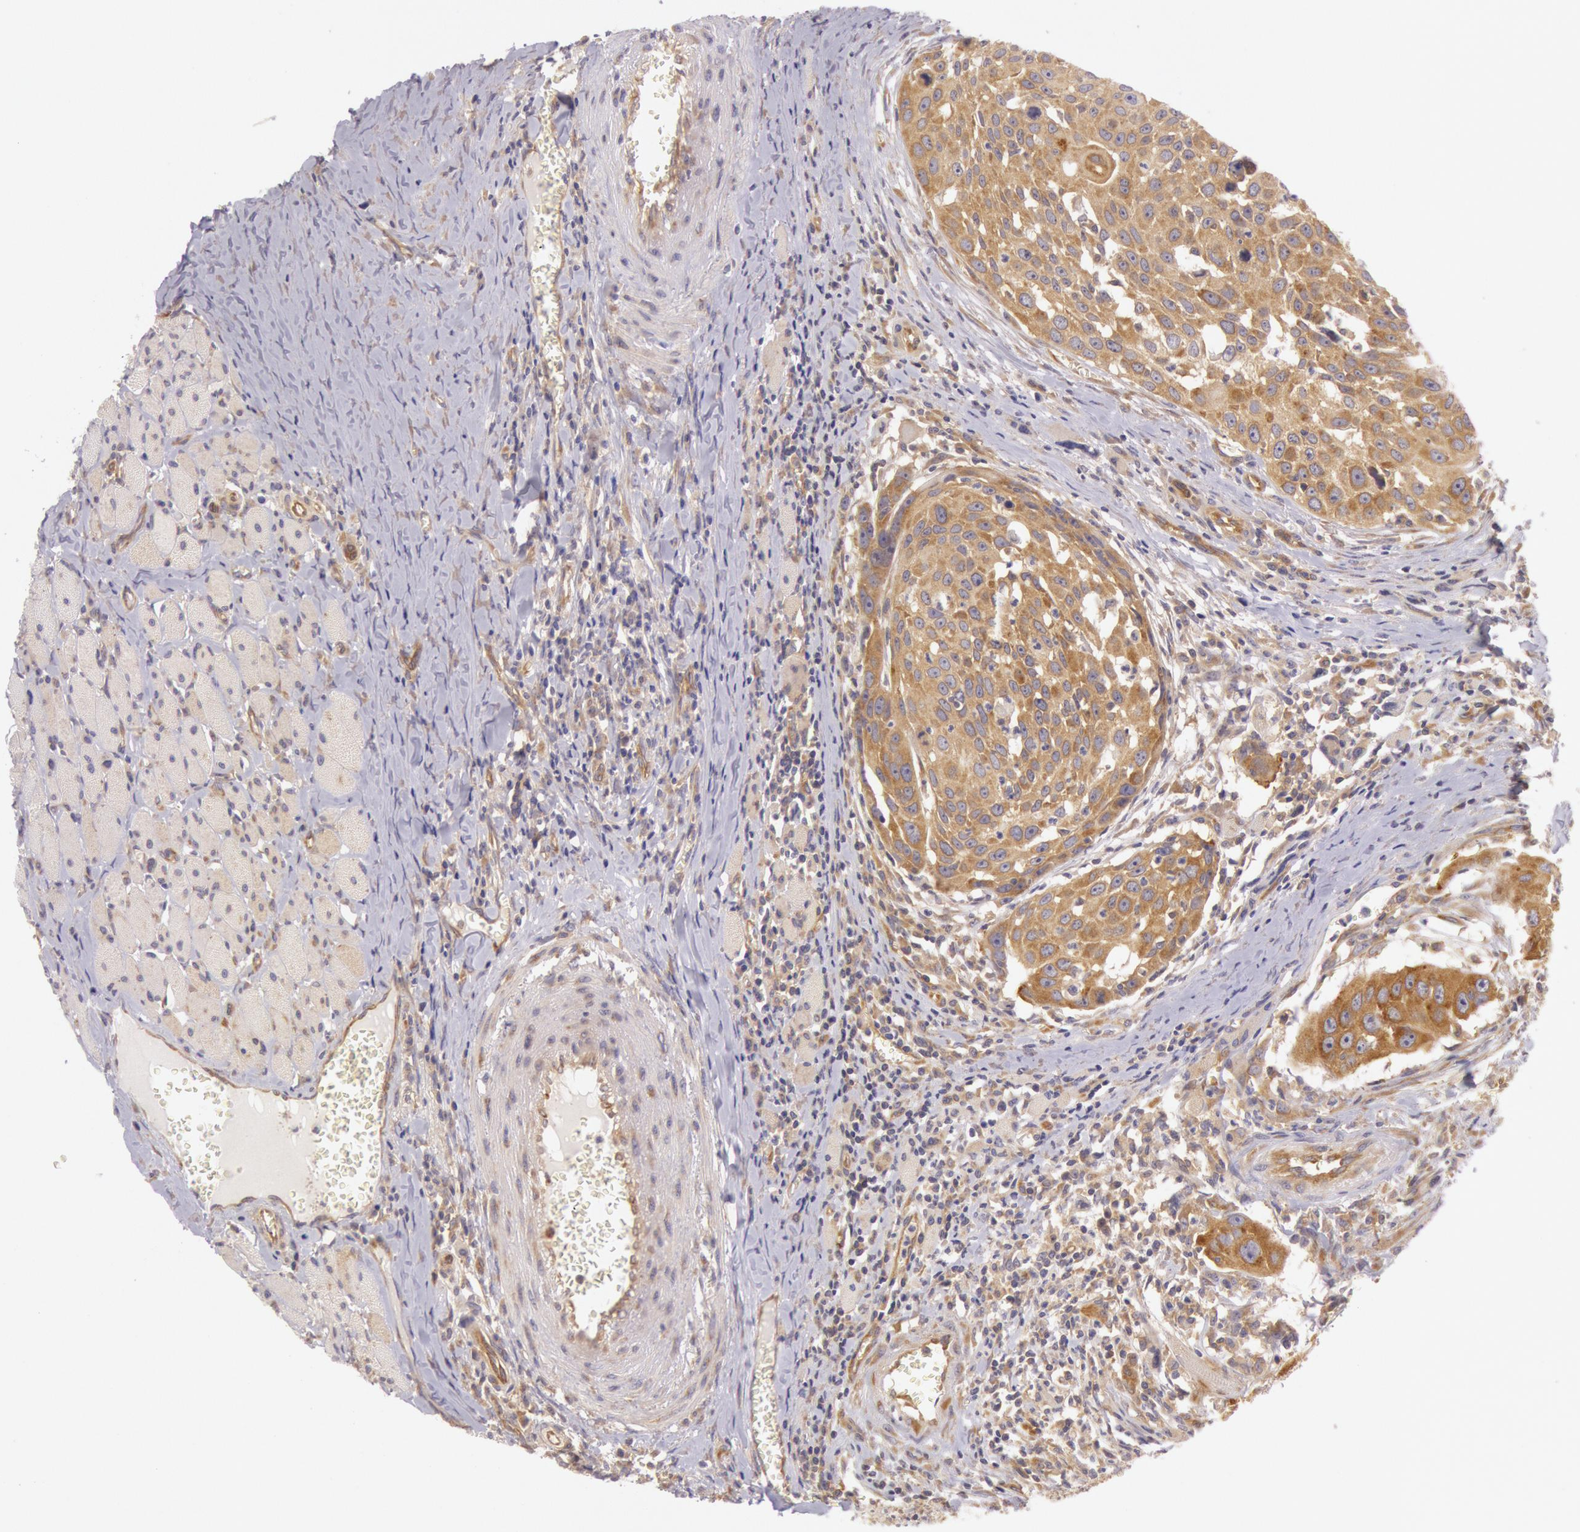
{"staining": {"intensity": "moderate", "quantity": ">75%", "location": "cytoplasmic/membranous"}, "tissue": "head and neck cancer", "cell_type": "Tumor cells", "image_type": "cancer", "snomed": [{"axis": "morphology", "description": "Squamous cell carcinoma, NOS"}, {"axis": "topography", "description": "Head-Neck"}], "caption": "An immunohistochemistry image of tumor tissue is shown. Protein staining in brown shows moderate cytoplasmic/membranous positivity in head and neck squamous cell carcinoma within tumor cells.", "gene": "CHUK", "patient": {"sex": "male", "age": 64}}